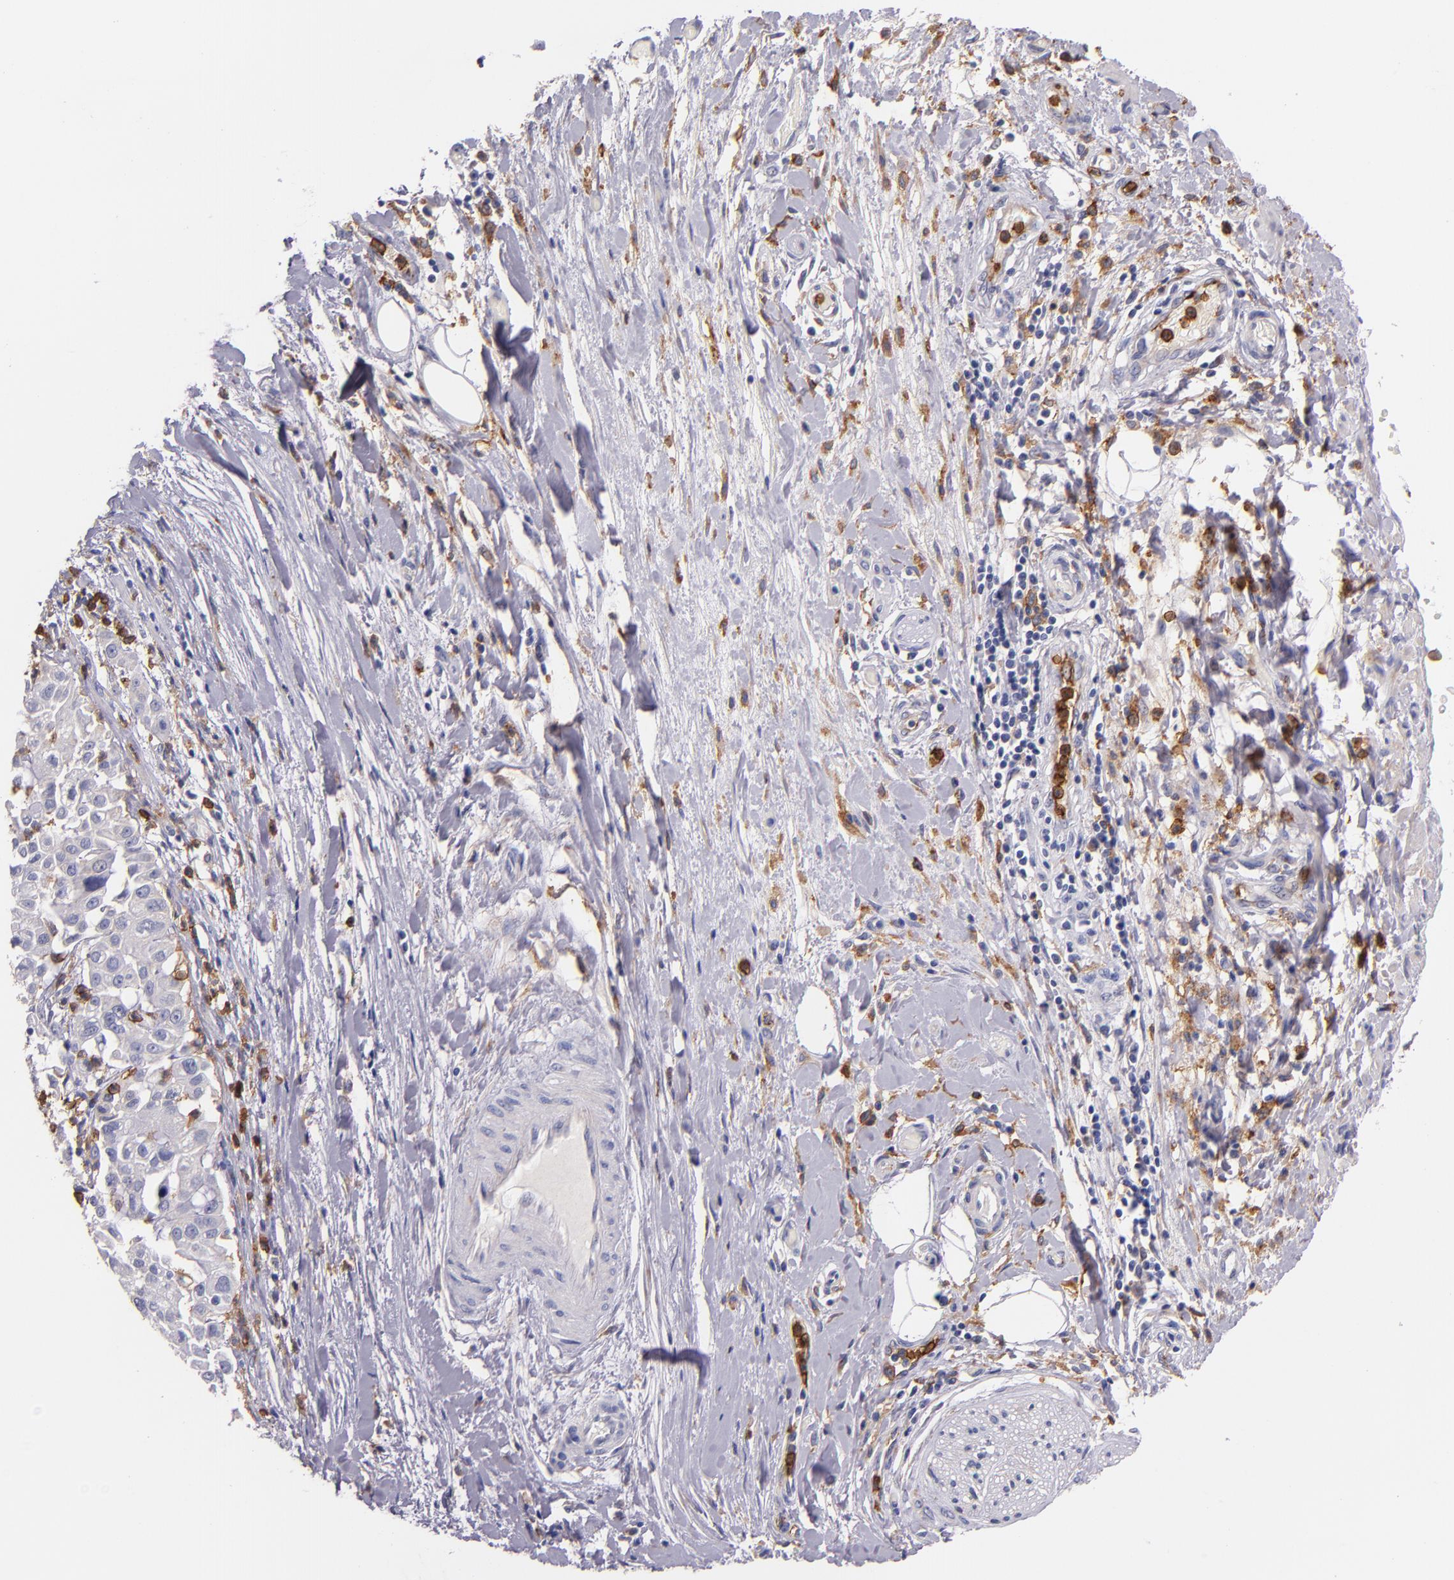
{"staining": {"intensity": "negative", "quantity": "none", "location": "none"}, "tissue": "pancreatic cancer", "cell_type": "Tumor cells", "image_type": "cancer", "snomed": [{"axis": "morphology", "description": "Adenocarcinoma, NOS"}, {"axis": "topography", "description": "Pancreas"}], "caption": "This histopathology image is of pancreatic cancer (adenocarcinoma) stained with immunohistochemistry (IHC) to label a protein in brown with the nuclei are counter-stained blue. There is no expression in tumor cells. (DAB (3,3'-diaminobenzidine) immunohistochemistry visualized using brightfield microscopy, high magnification).", "gene": "C5AR1", "patient": {"sex": "female", "age": 52}}